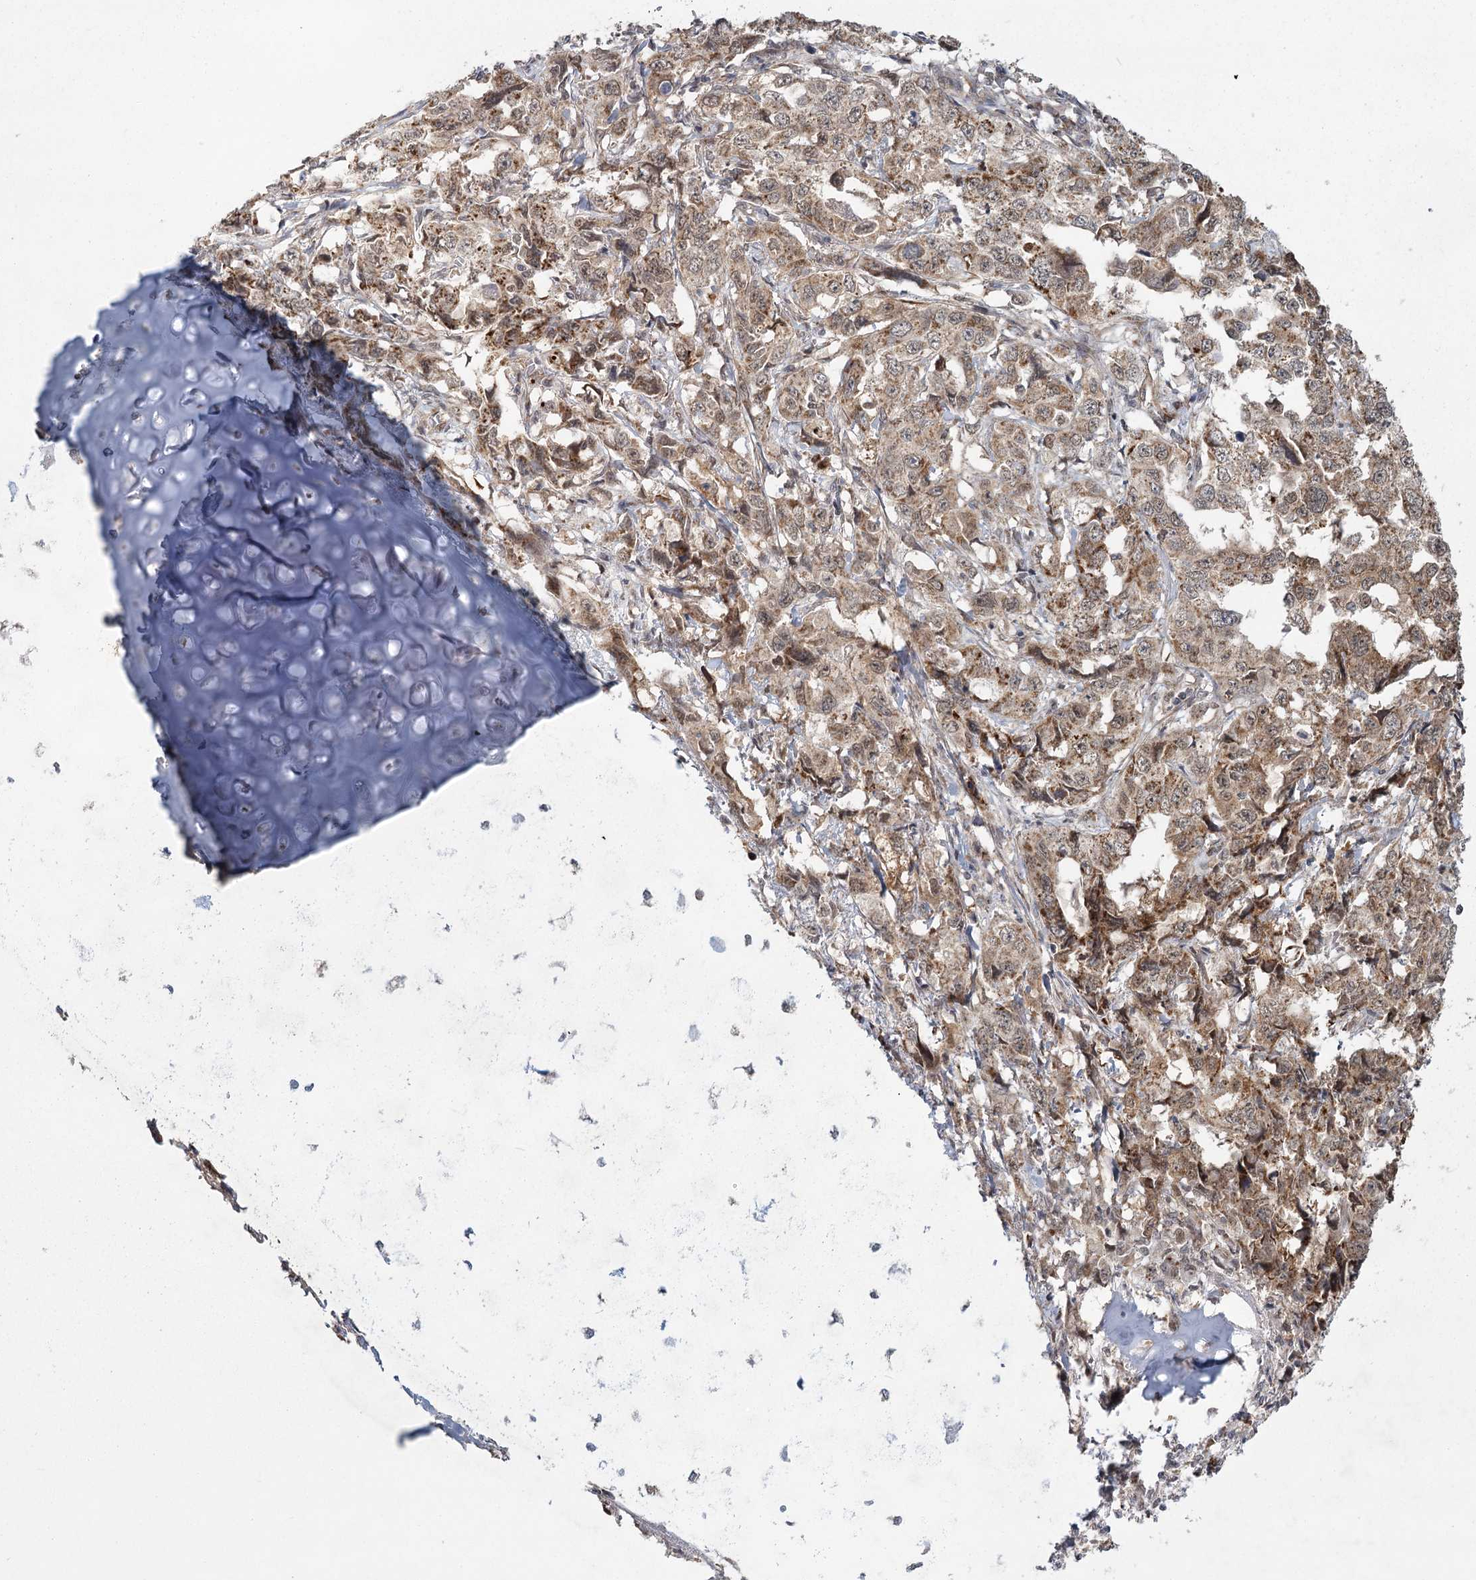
{"staining": {"intensity": "moderate", "quantity": ">75%", "location": "cytoplasmic/membranous"}, "tissue": "lung cancer", "cell_type": "Tumor cells", "image_type": "cancer", "snomed": [{"axis": "morphology", "description": "Adenocarcinoma, NOS"}, {"axis": "topography", "description": "Lung"}], "caption": "Lung cancer stained with a protein marker displays moderate staining in tumor cells.", "gene": "ZCCHC24", "patient": {"sex": "female", "age": 51}}